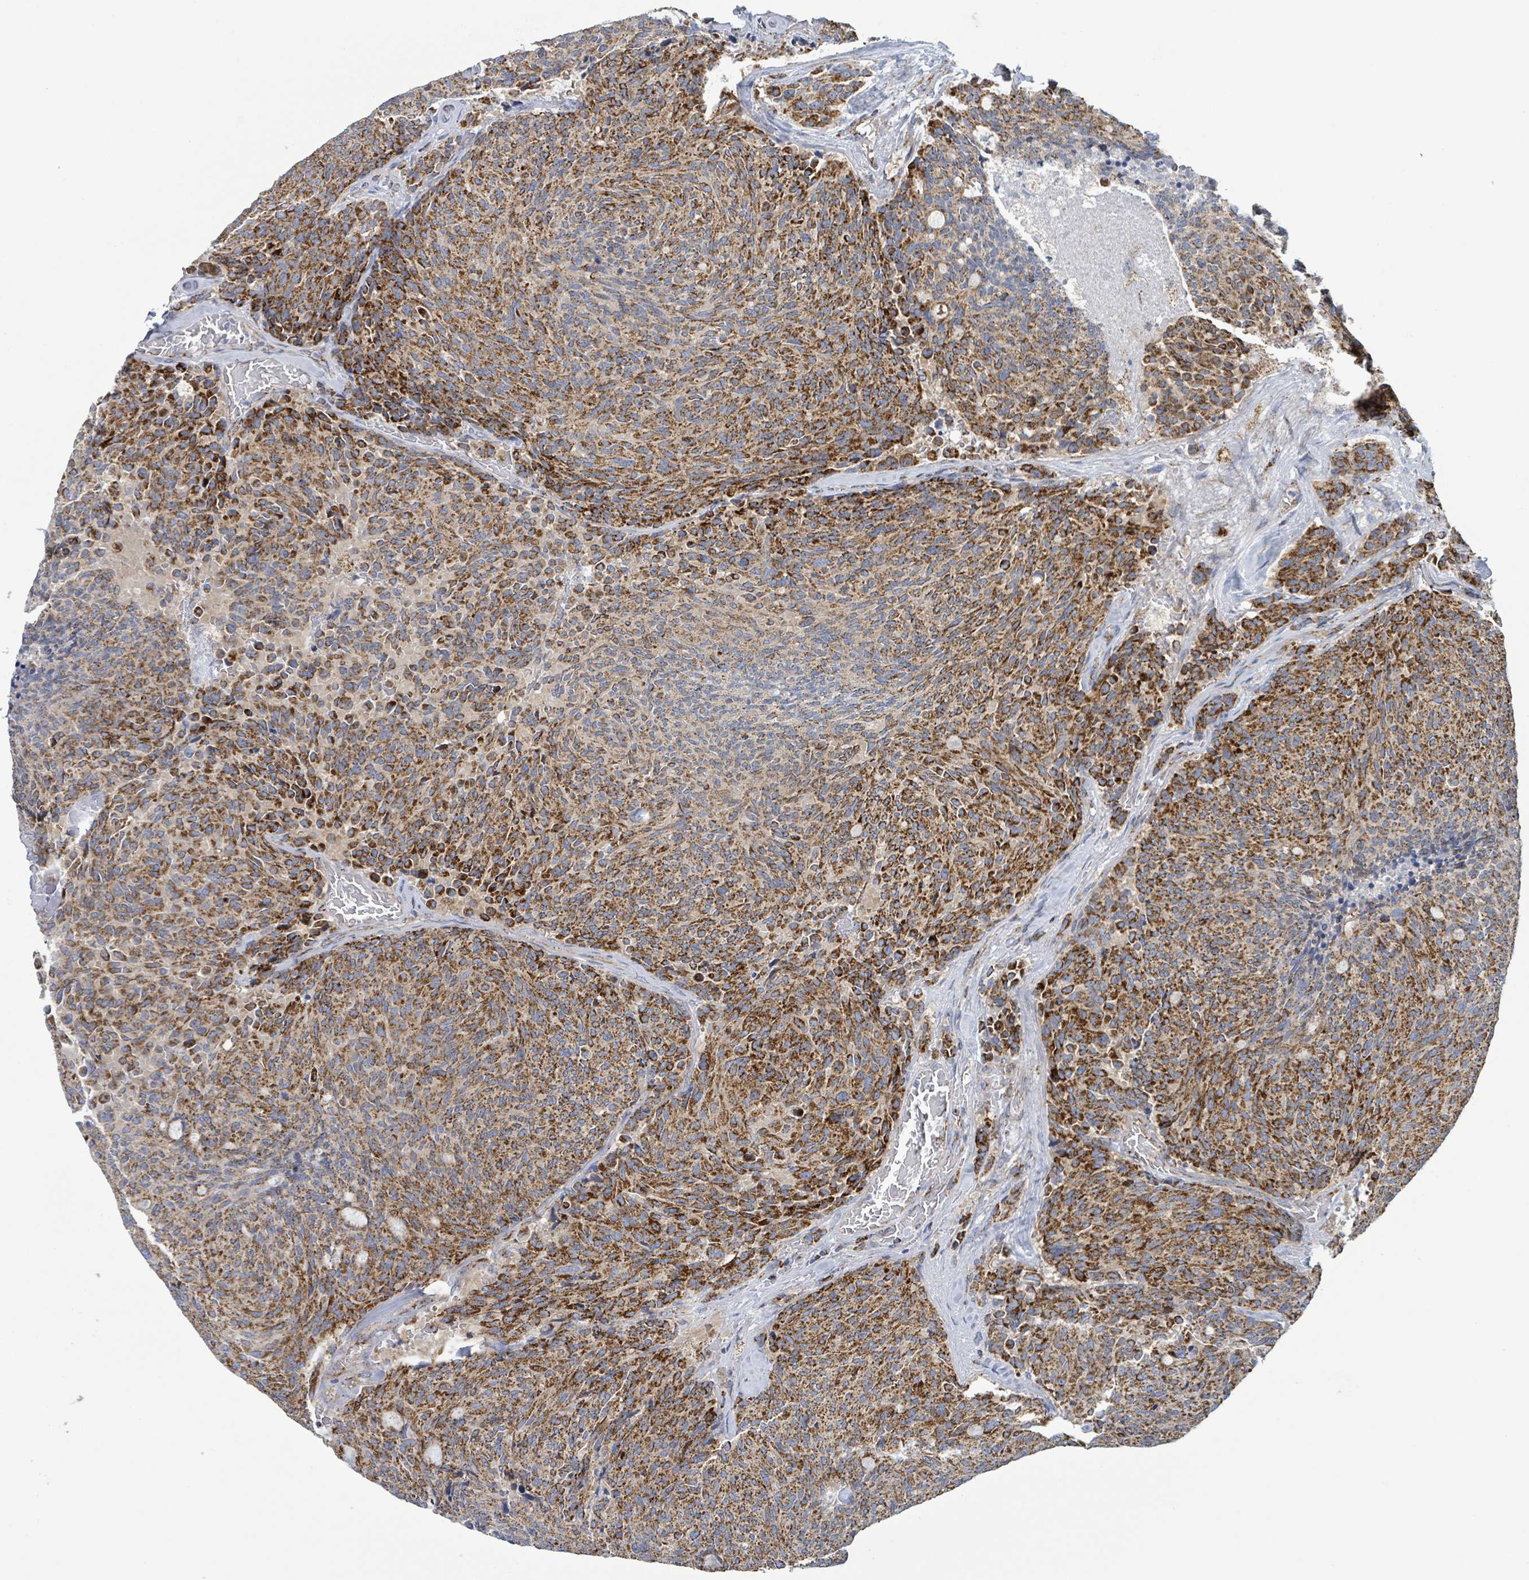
{"staining": {"intensity": "strong", "quantity": ">75%", "location": "cytoplasmic/membranous"}, "tissue": "carcinoid", "cell_type": "Tumor cells", "image_type": "cancer", "snomed": [{"axis": "morphology", "description": "Carcinoid, malignant, NOS"}, {"axis": "topography", "description": "Pancreas"}], "caption": "A photomicrograph of malignant carcinoid stained for a protein exhibits strong cytoplasmic/membranous brown staining in tumor cells. (DAB = brown stain, brightfield microscopy at high magnification).", "gene": "SUCLG2", "patient": {"sex": "female", "age": 54}}